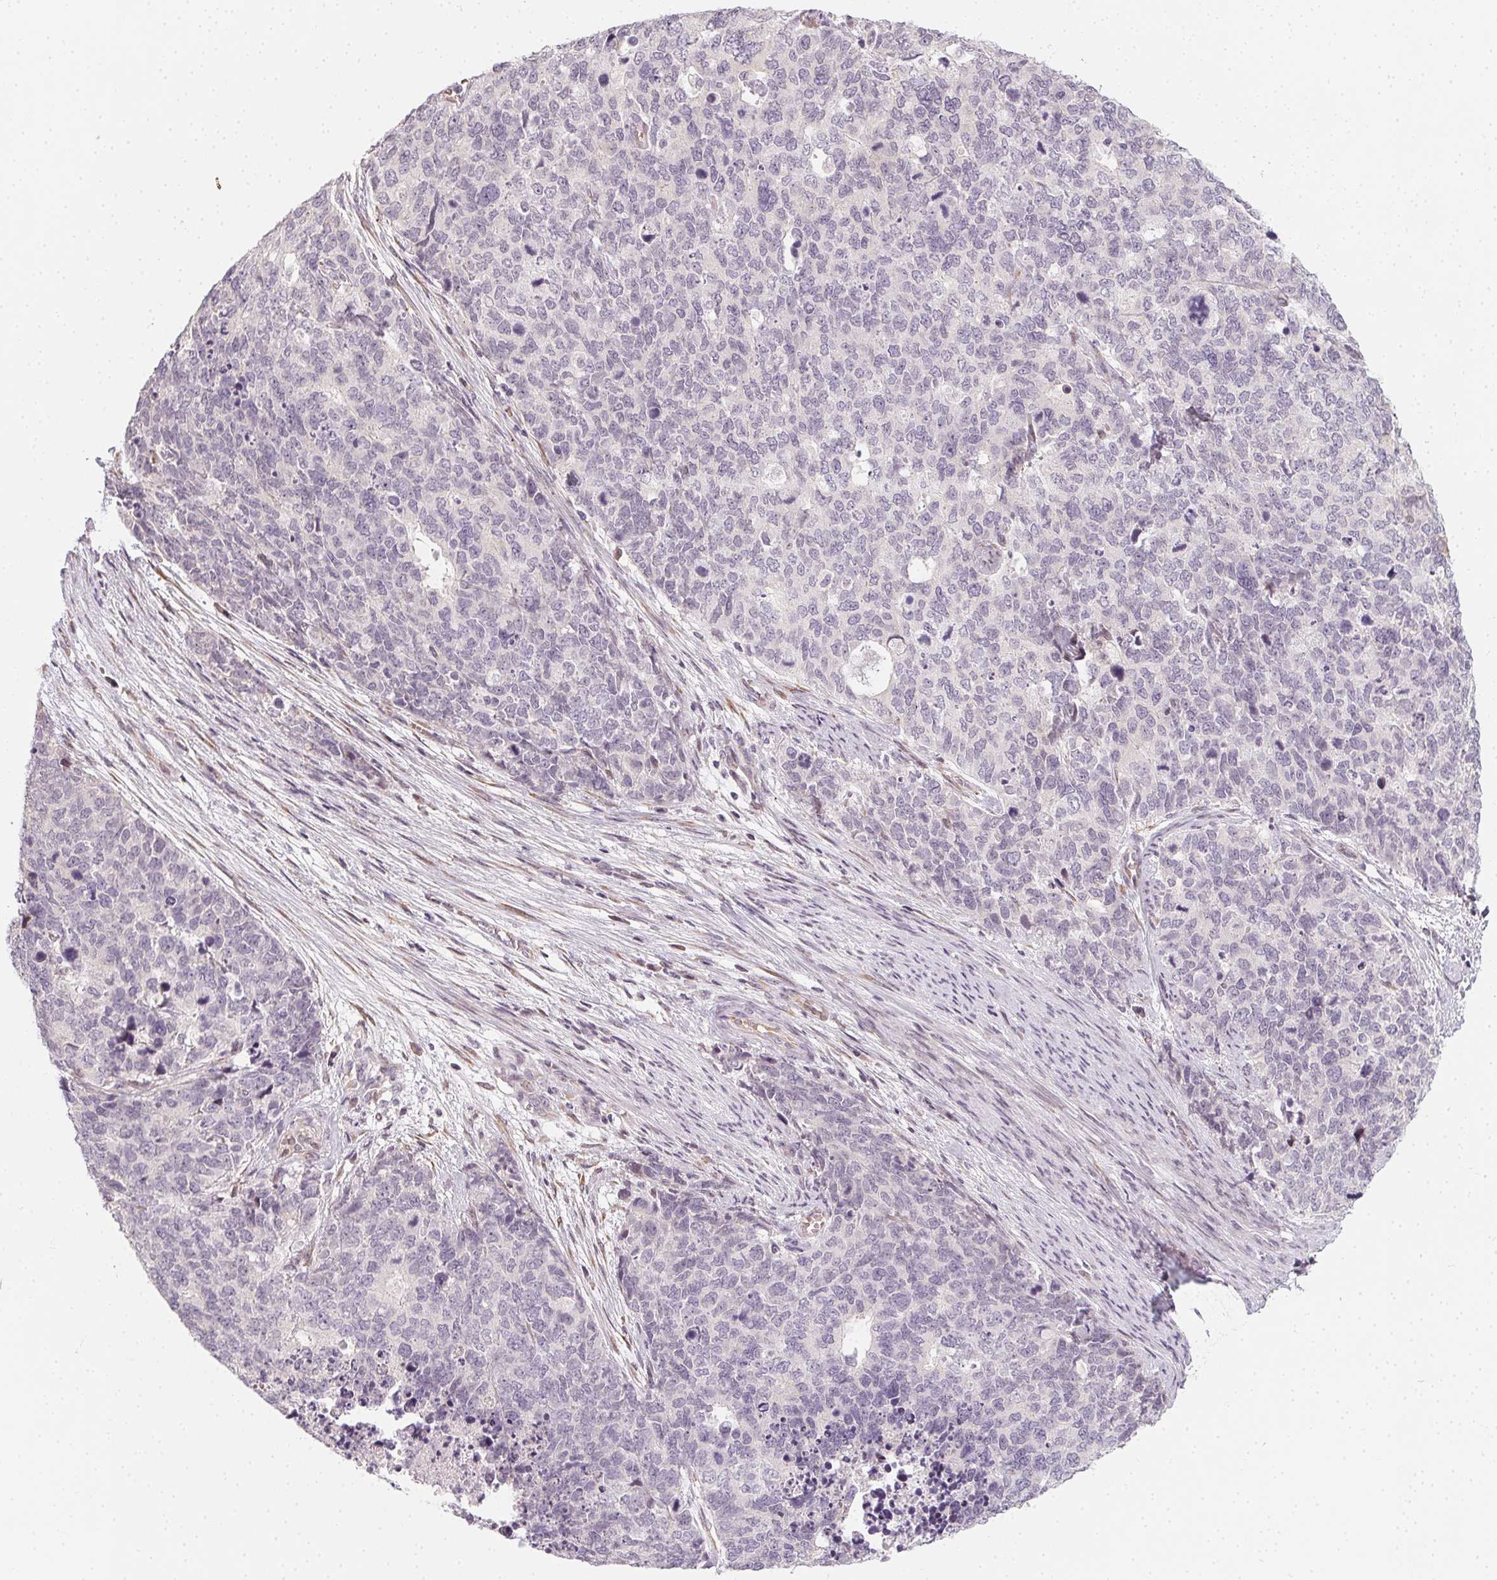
{"staining": {"intensity": "negative", "quantity": "none", "location": "none"}, "tissue": "cervical cancer", "cell_type": "Tumor cells", "image_type": "cancer", "snomed": [{"axis": "morphology", "description": "Squamous cell carcinoma, NOS"}, {"axis": "topography", "description": "Cervix"}], "caption": "Tumor cells show no significant expression in cervical squamous cell carcinoma.", "gene": "CCDC96", "patient": {"sex": "female", "age": 63}}